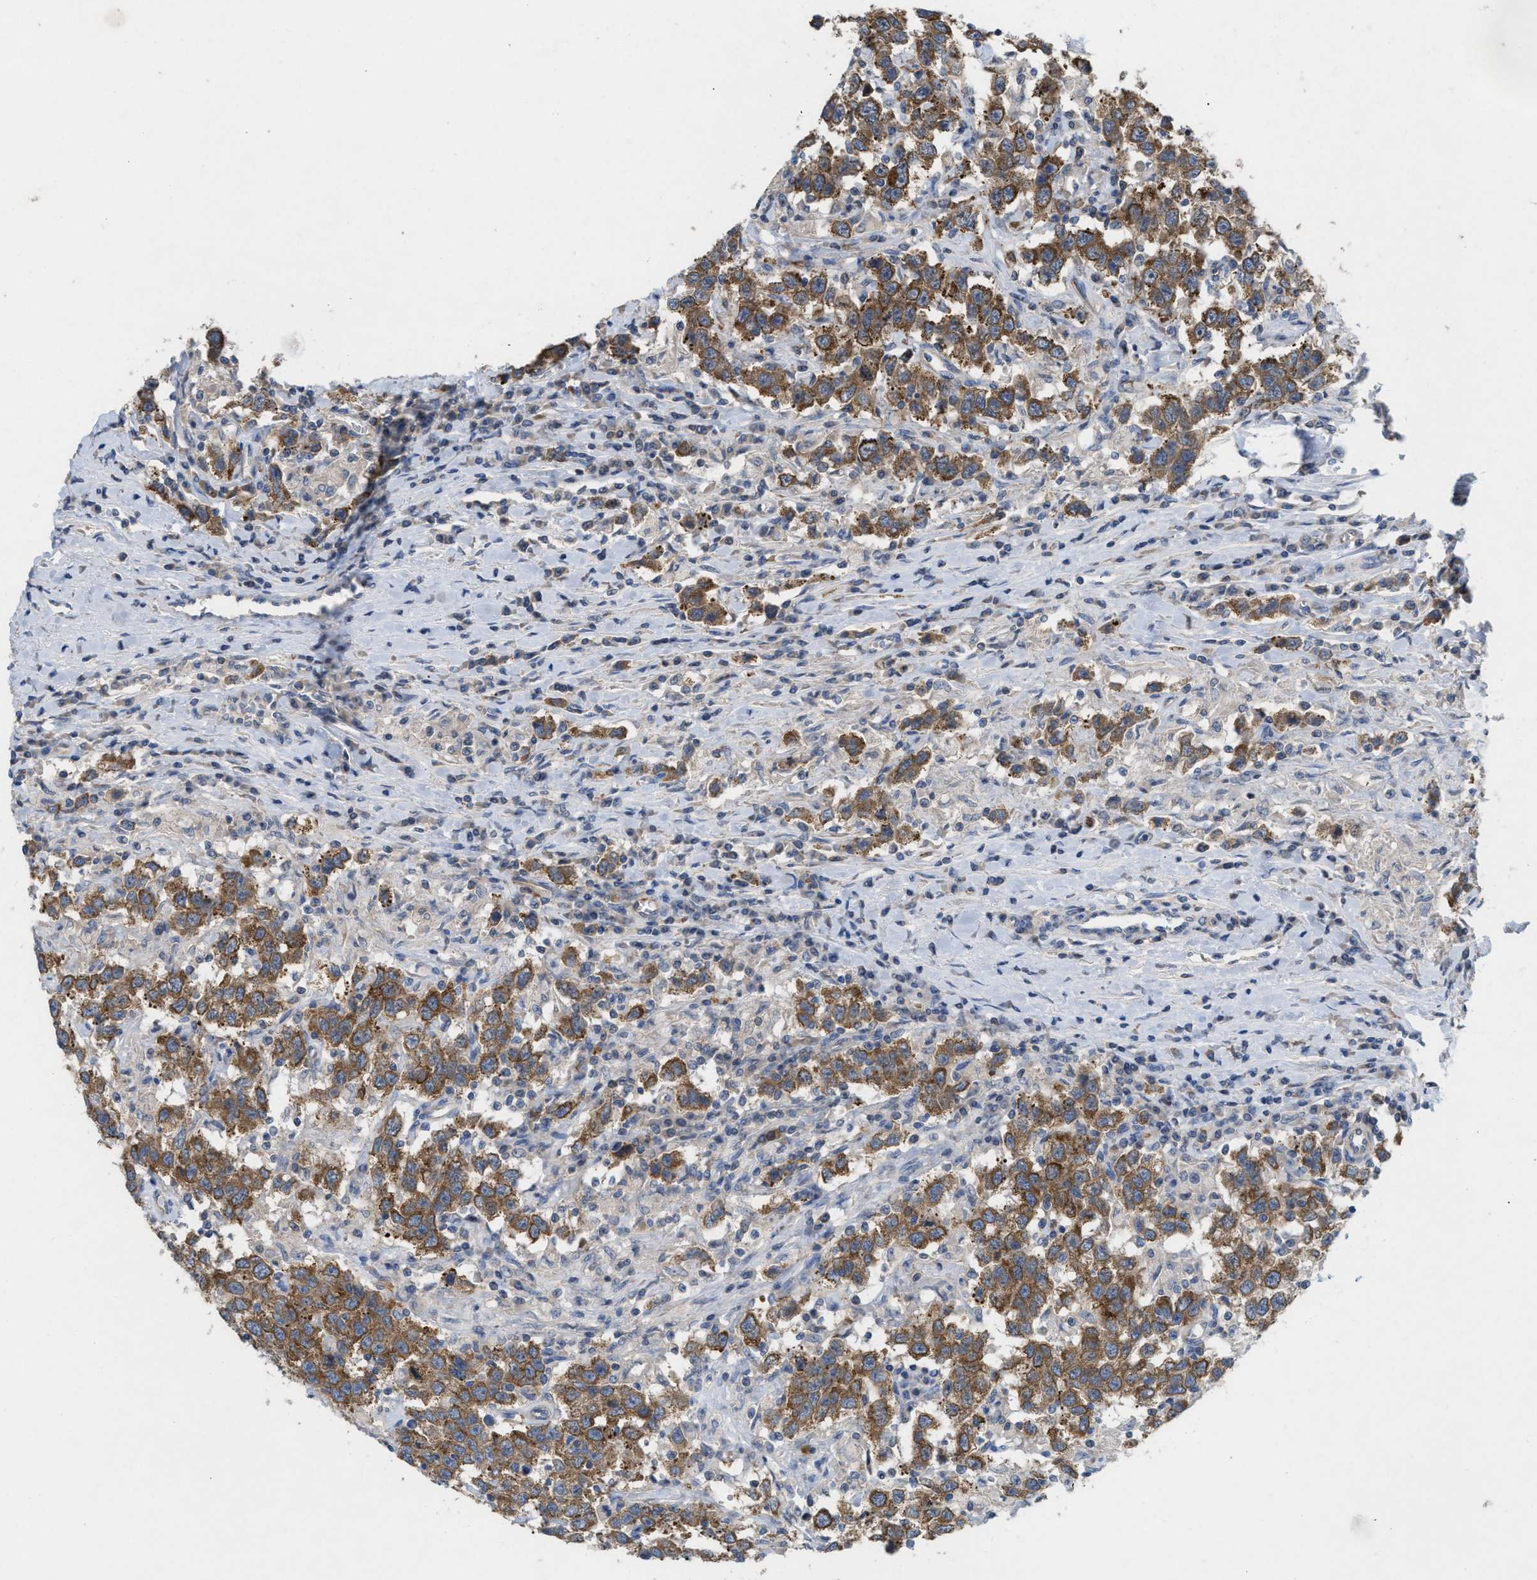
{"staining": {"intensity": "moderate", "quantity": ">75%", "location": "cytoplasmic/membranous"}, "tissue": "testis cancer", "cell_type": "Tumor cells", "image_type": "cancer", "snomed": [{"axis": "morphology", "description": "Seminoma, NOS"}, {"axis": "topography", "description": "Testis"}], "caption": "Immunohistochemistry histopathology image of seminoma (testis) stained for a protein (brown), which shows medium levels of moderate cytoplasmic/membranous expression in about >75% of tumor cells.", "gene": "UBAP2", "patient": {"sex": "male", "age": 41}}